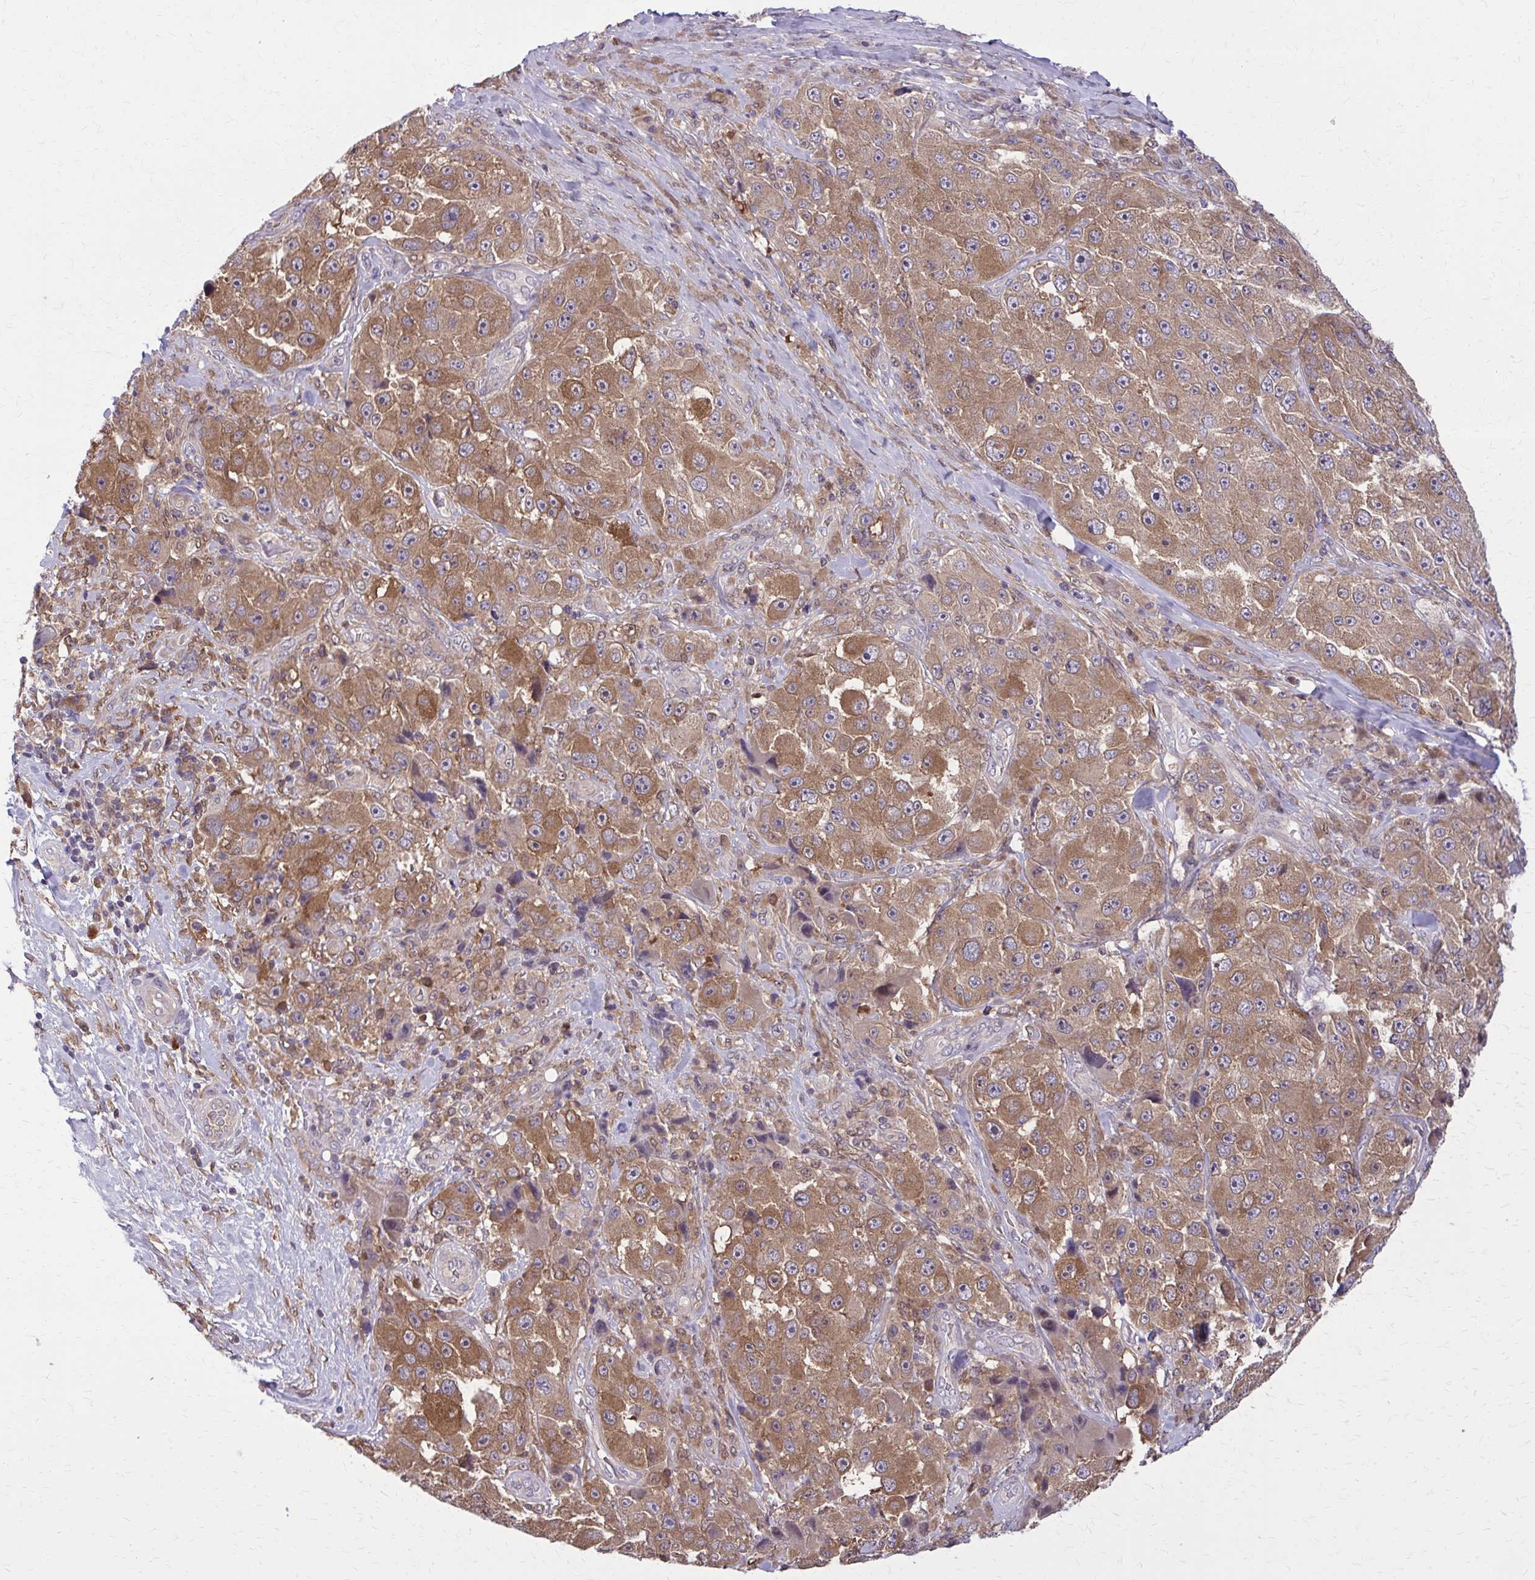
{"staining": {"intensity": "moderate", "quantity": ">75%", "location": "cytoplasmic/membranous"}, "tissue": "melanoma", "cell_type": "Tumor cells", "image_type": "cancer", "snomed": [{"axis": "morphology", "description": "Malignant melanoma, Metastatic site"}, {"axis": "topography", "description": "Lymph node"}], "caption": "A medium amount of moderate cytoplasmic/membranous positivity is appreciated in about >75% of tumor cells in malignant melanoma (metastatic site) tissue.", "gene": "NRBF2", "patient": {"sex": "male", "age": 62}}